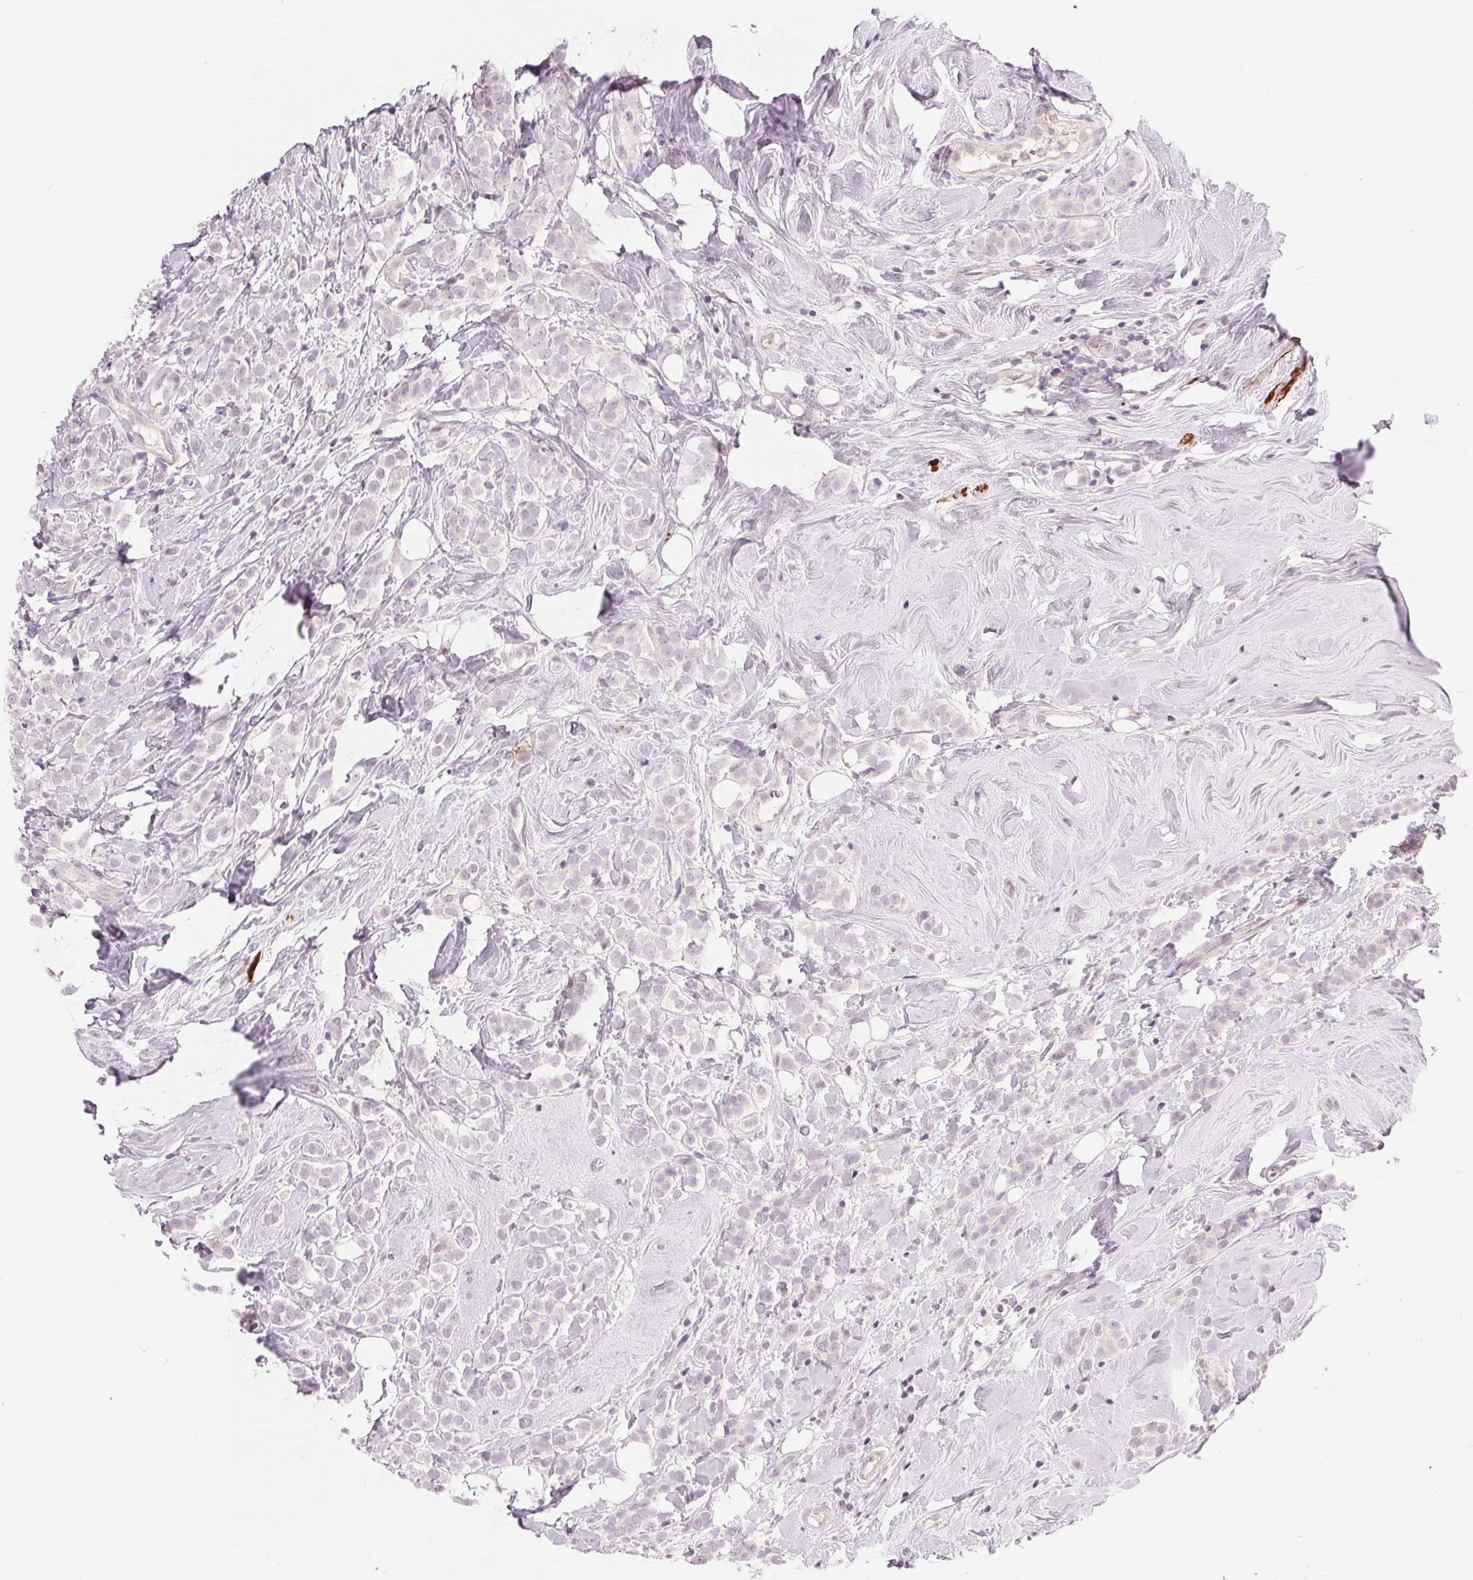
{"staining": {"intensity": "negative", "quantity": "none", "location": "none"}, "tissue": "breast cancer", "cell_type": "Tumor cells", "image_type": "cancer", "snomed": [{"axis": "morphology", "description": "Lobular carcinoma"}, {"axis": "topography", "description": "Breast"}], "caption": "Tumor cells are negative for protein expression in human breast lobular carcinoma. The staining was performed using DAB to visualize the protein expression in brown, while the nuclei were stained in blue with hematoxylin (Magnification: 20x).", "gene": "SLC17A4", "patient": {"sex": "female", "age": 49}}